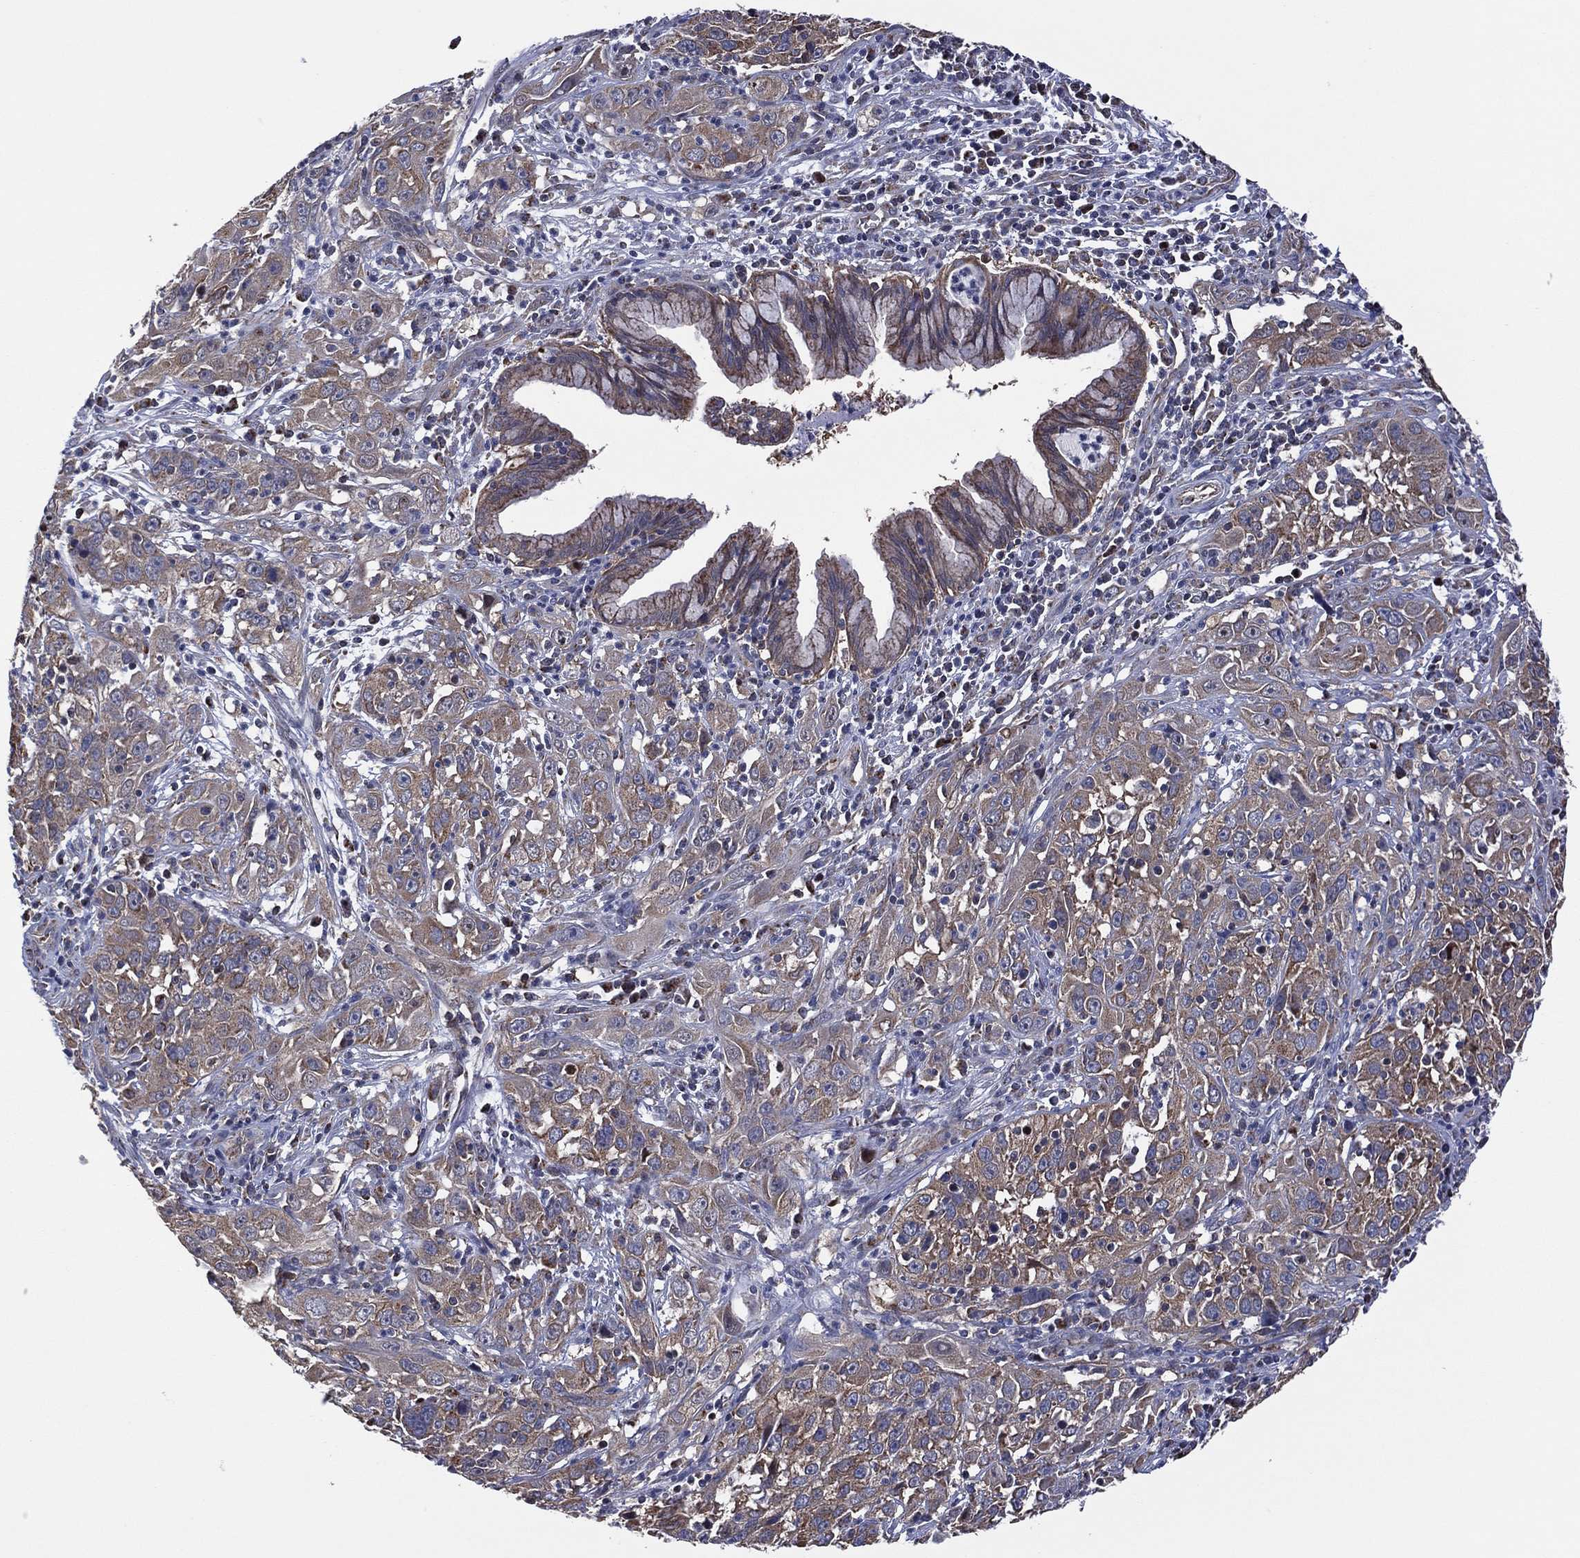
{"staining": {"intensity": "weak", "quantity": ">75%", "location": "cytoplasmic/membranous"}, "tissue": "cervical cancer", "cell_type": "Tumor cells", "image_type": "cancer", "snomed": [{"axis": "morphology", "description": "Squamous cell carcinoma, NOS"}, {"axis": "topography", "description": "Cervix"}], "caption": "Squamous cell carcinoma (cervical) stained with DAB (3,3'-diaminobenzidine) immunohistochemistry (IHC) demonstrates low levels of weak cytoplasmic/membranous positivity in about >75% of tumor cells.", "gene": "PIDD1", "patient": {"sex": "female", "age": 32}}